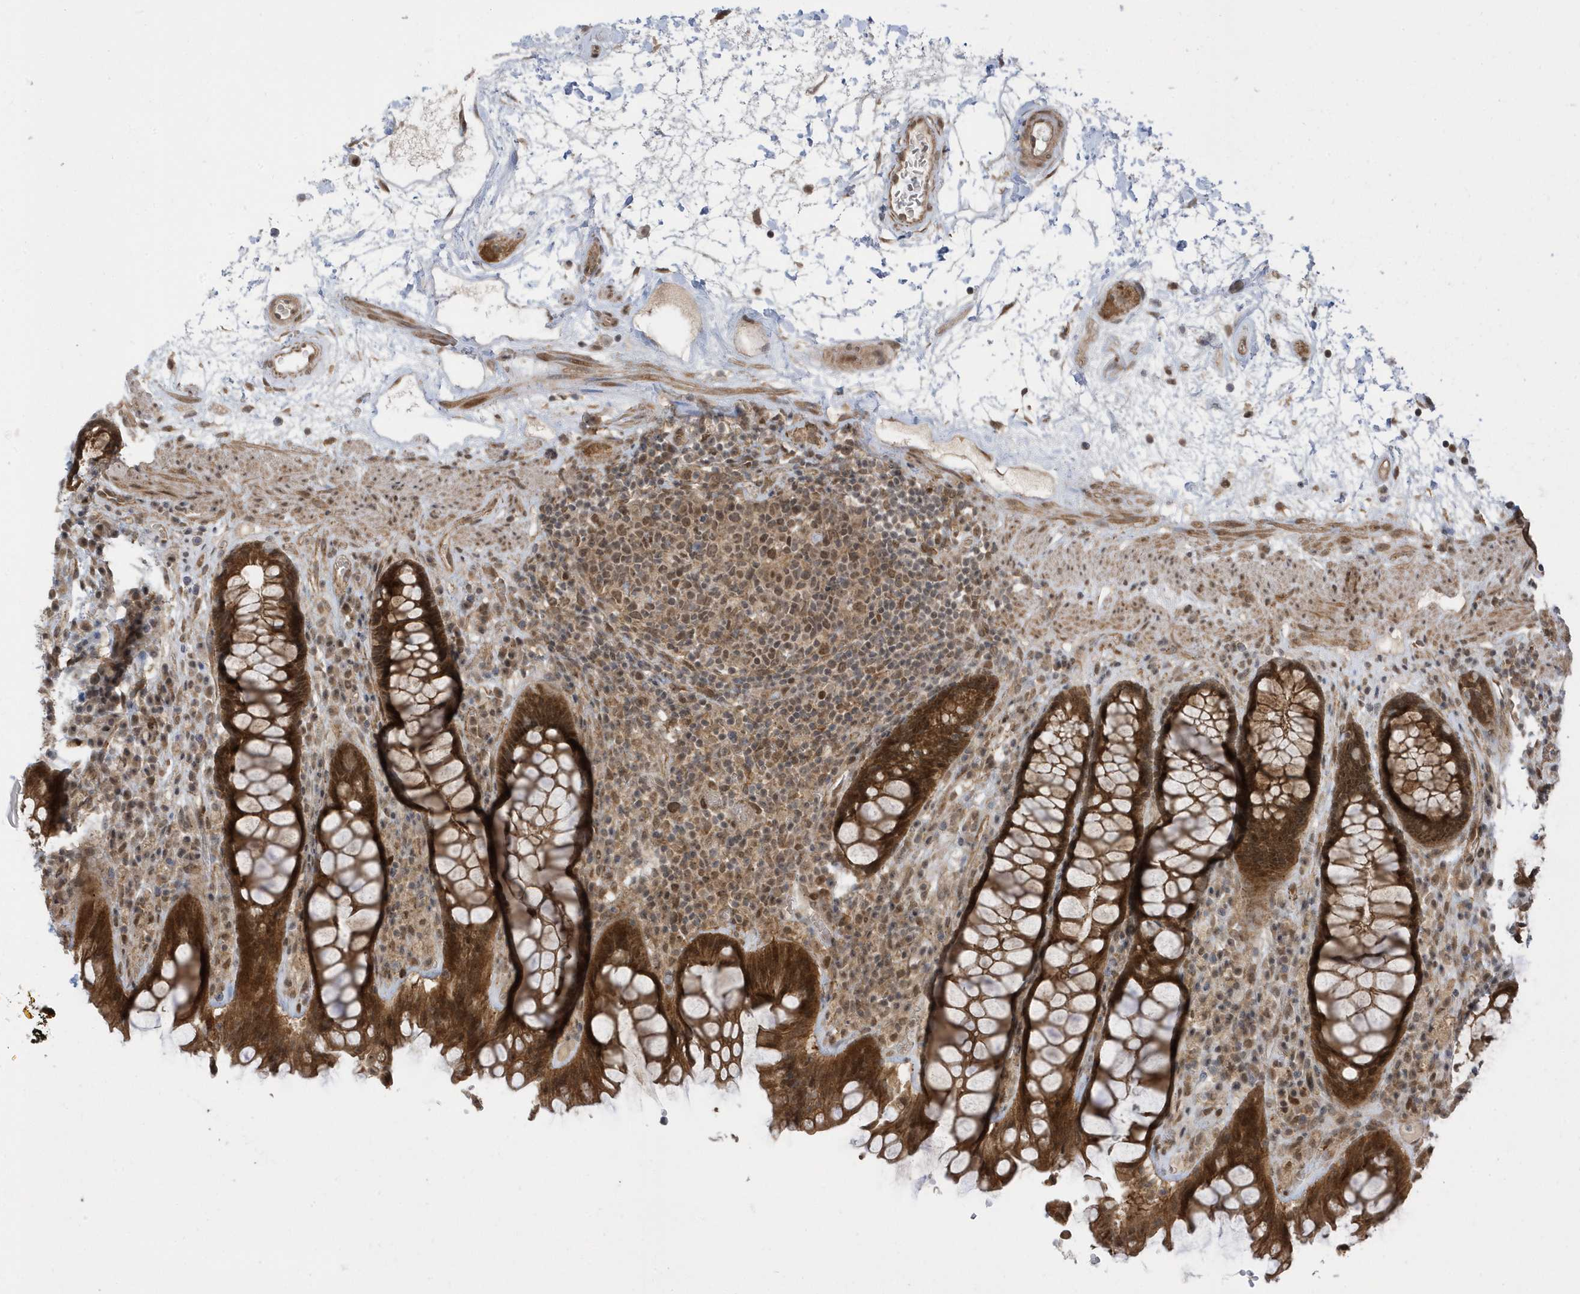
{"staining": {"intensity": "strong", "quantity": ">75%", "location": "cytoplasmic/membranous,nuclear"}, "tissue": "rectum", "cell_type": "Glandular cells", "image_type": "normal", "snomed": [{"axis": "morphology", "description": "Normal tissue, NOS"}, {"axis": "topography", "description": "Rectum"}], "caption": "Glandular cells display high levels of strong cytoplasmic/membranous,nuclear expression in approximately >75% of cells in benign rectum.", "gene": "USP53", "patient": {"sex": "male", "age": 64}}